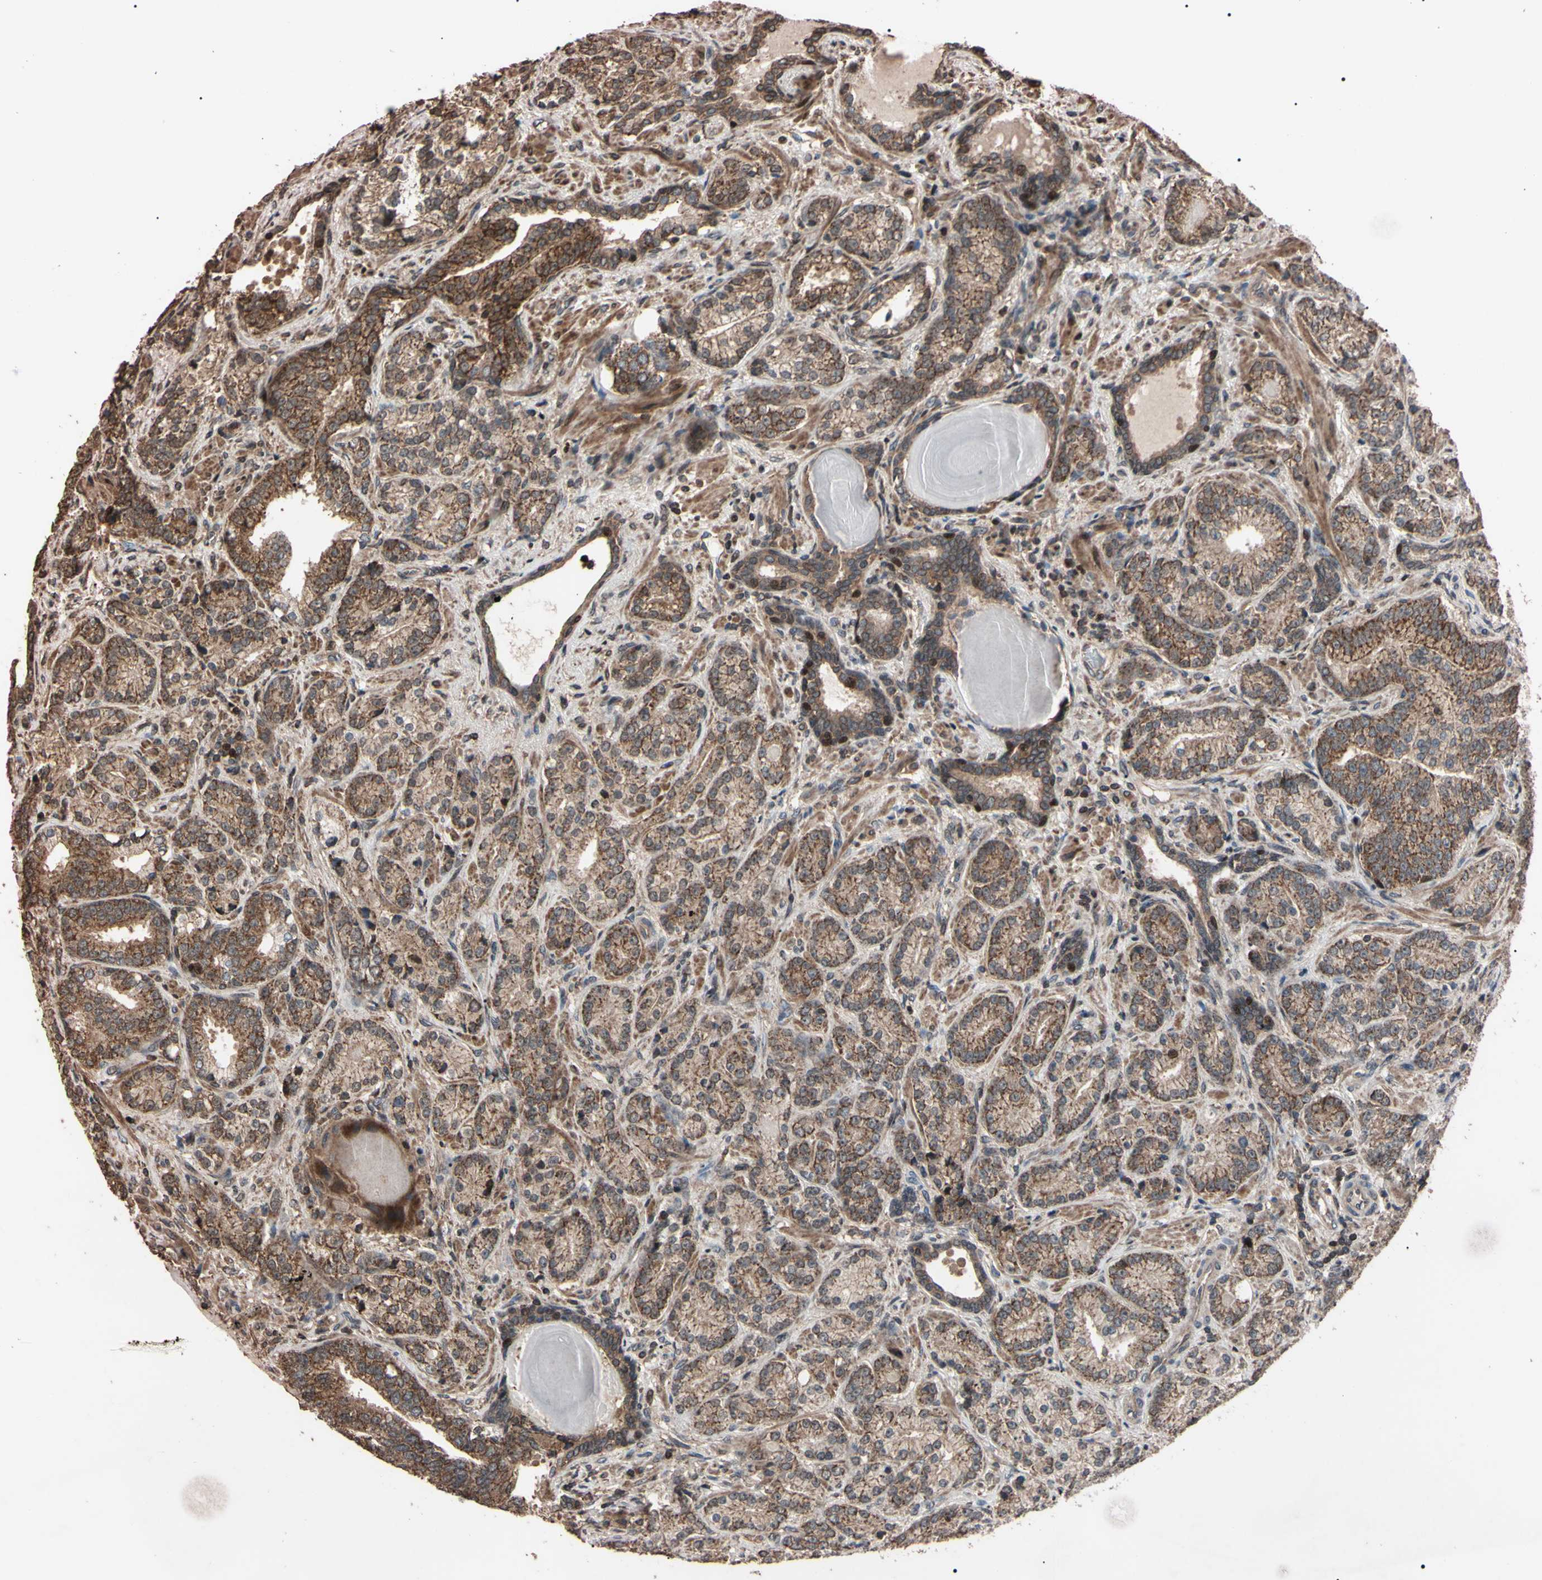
{"staining": {"intensity": "moderate", "quantity": "25%-75%", "location": "cytoplasmic/membranous,nuclear"}, "tissue": "prostate cancer", "cell_type": "Tumor cells", "image_type": "cancer", "snomed": [{"axis": "morphology", "description": "Adenocarcinoma, High grade"}, {"axis": "topography", "description": "Prostate"}], "caption": "Immunohistochemistry (IHC) (DAB) staining of human prostate cancer (high-grade adenocarcinoma) shows moderate cytoplasmic/membranous and nuclear protein staining in approximately 25%-75% of tumor cells.", "gene": "TNFRSF1A", "patient": {"sex": "male", "age": 61}}